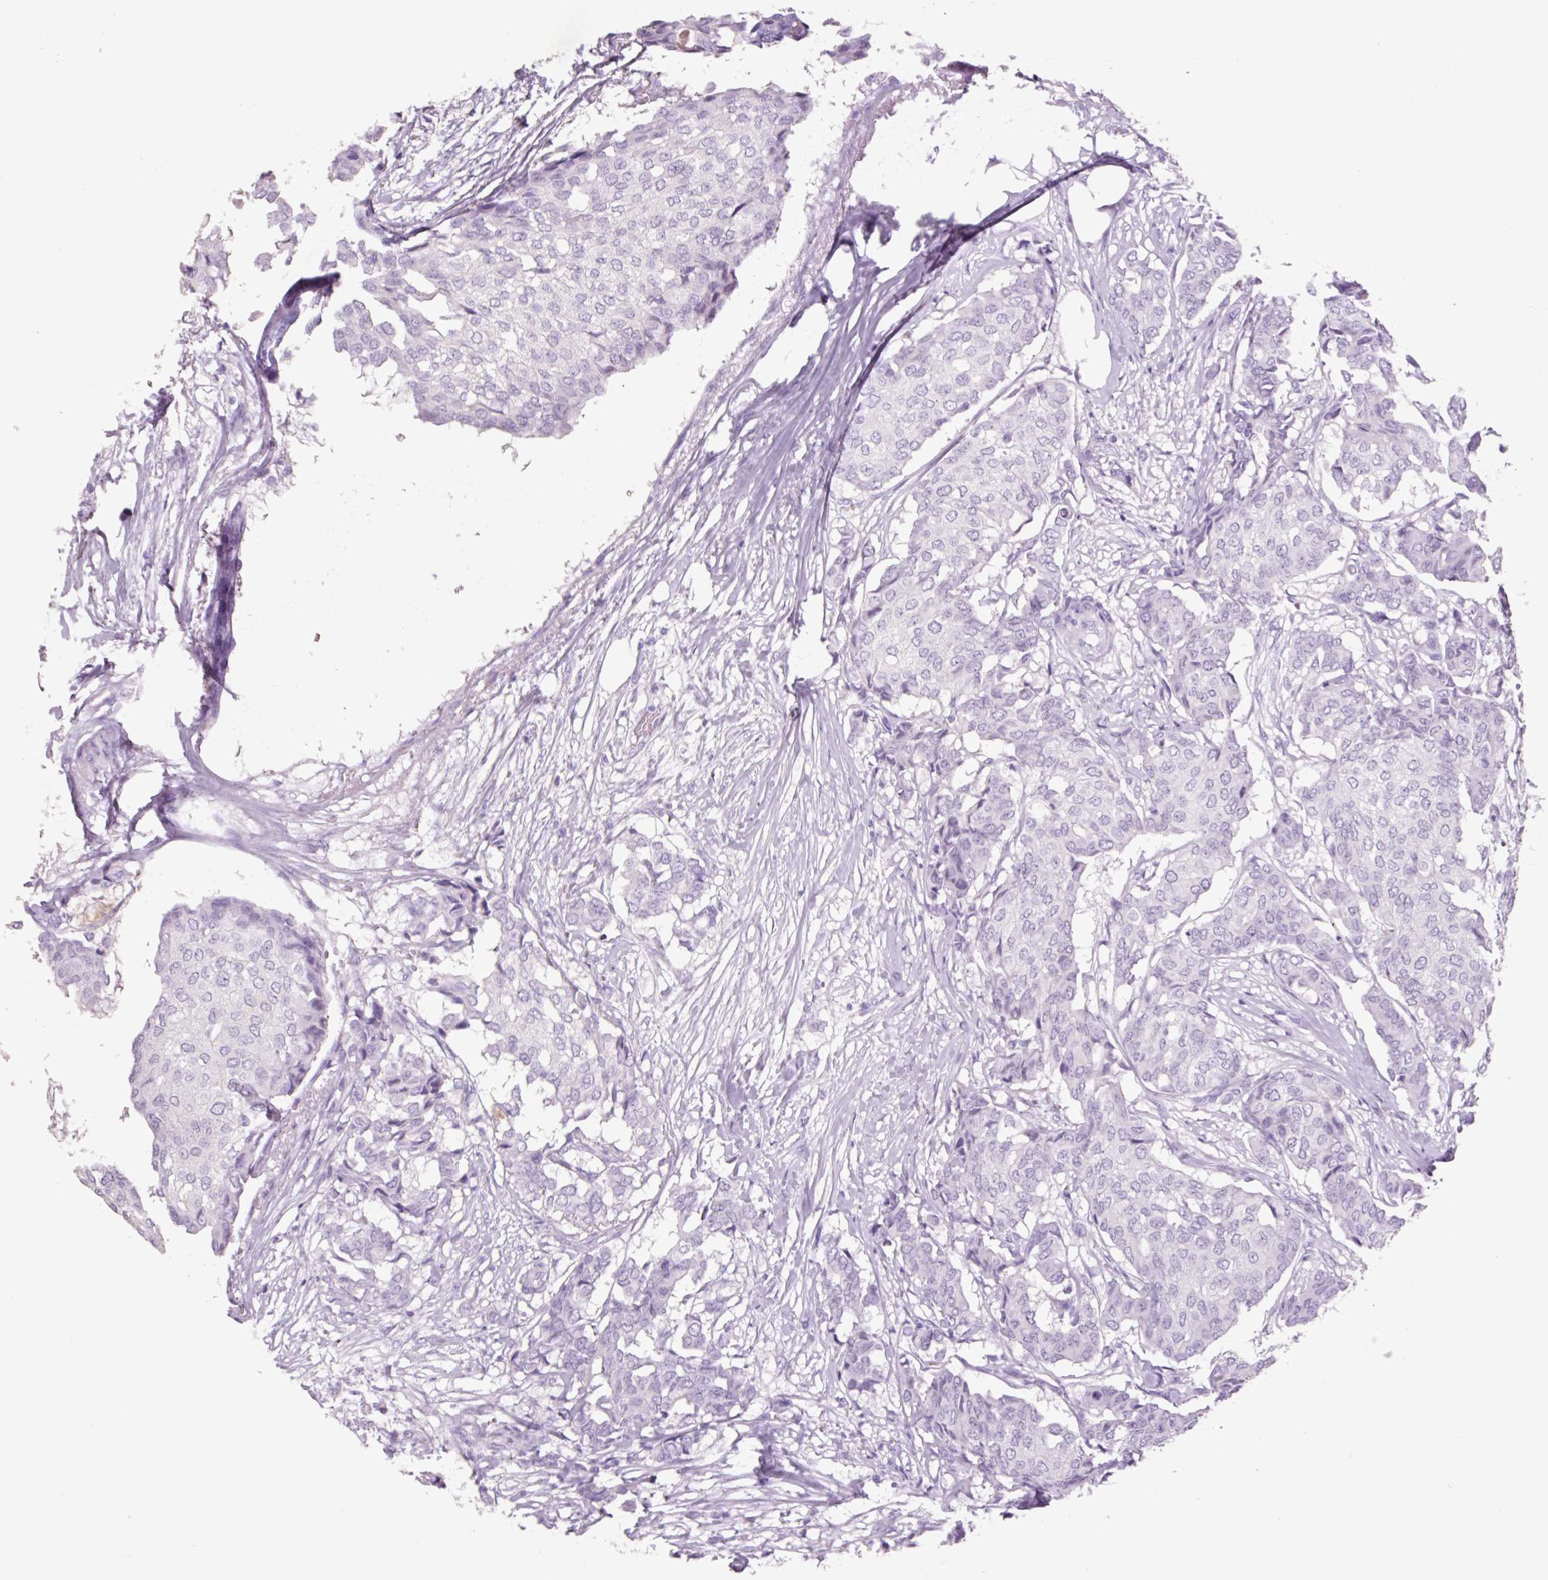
{"staining": {"intensity": "negative", "quantity": "none", "location": "none"}, "tissue": "breast cancer", "cell_type": "Tumor cells", "image_type": "cancer", "snomed": [{"axis": "morphology", "description": "Duct carcinoma"}, {"axis": "topography", "description": "Breast"}], "caption": "There is no significant staining in tumor cells of breast intraductal carcinoma. (DAB (3,3'-diaminobenzidine) IHC with hematoxylin counter stain).", "gene": "VPREB1", "patient": {"sex": "female", "age": 75}}